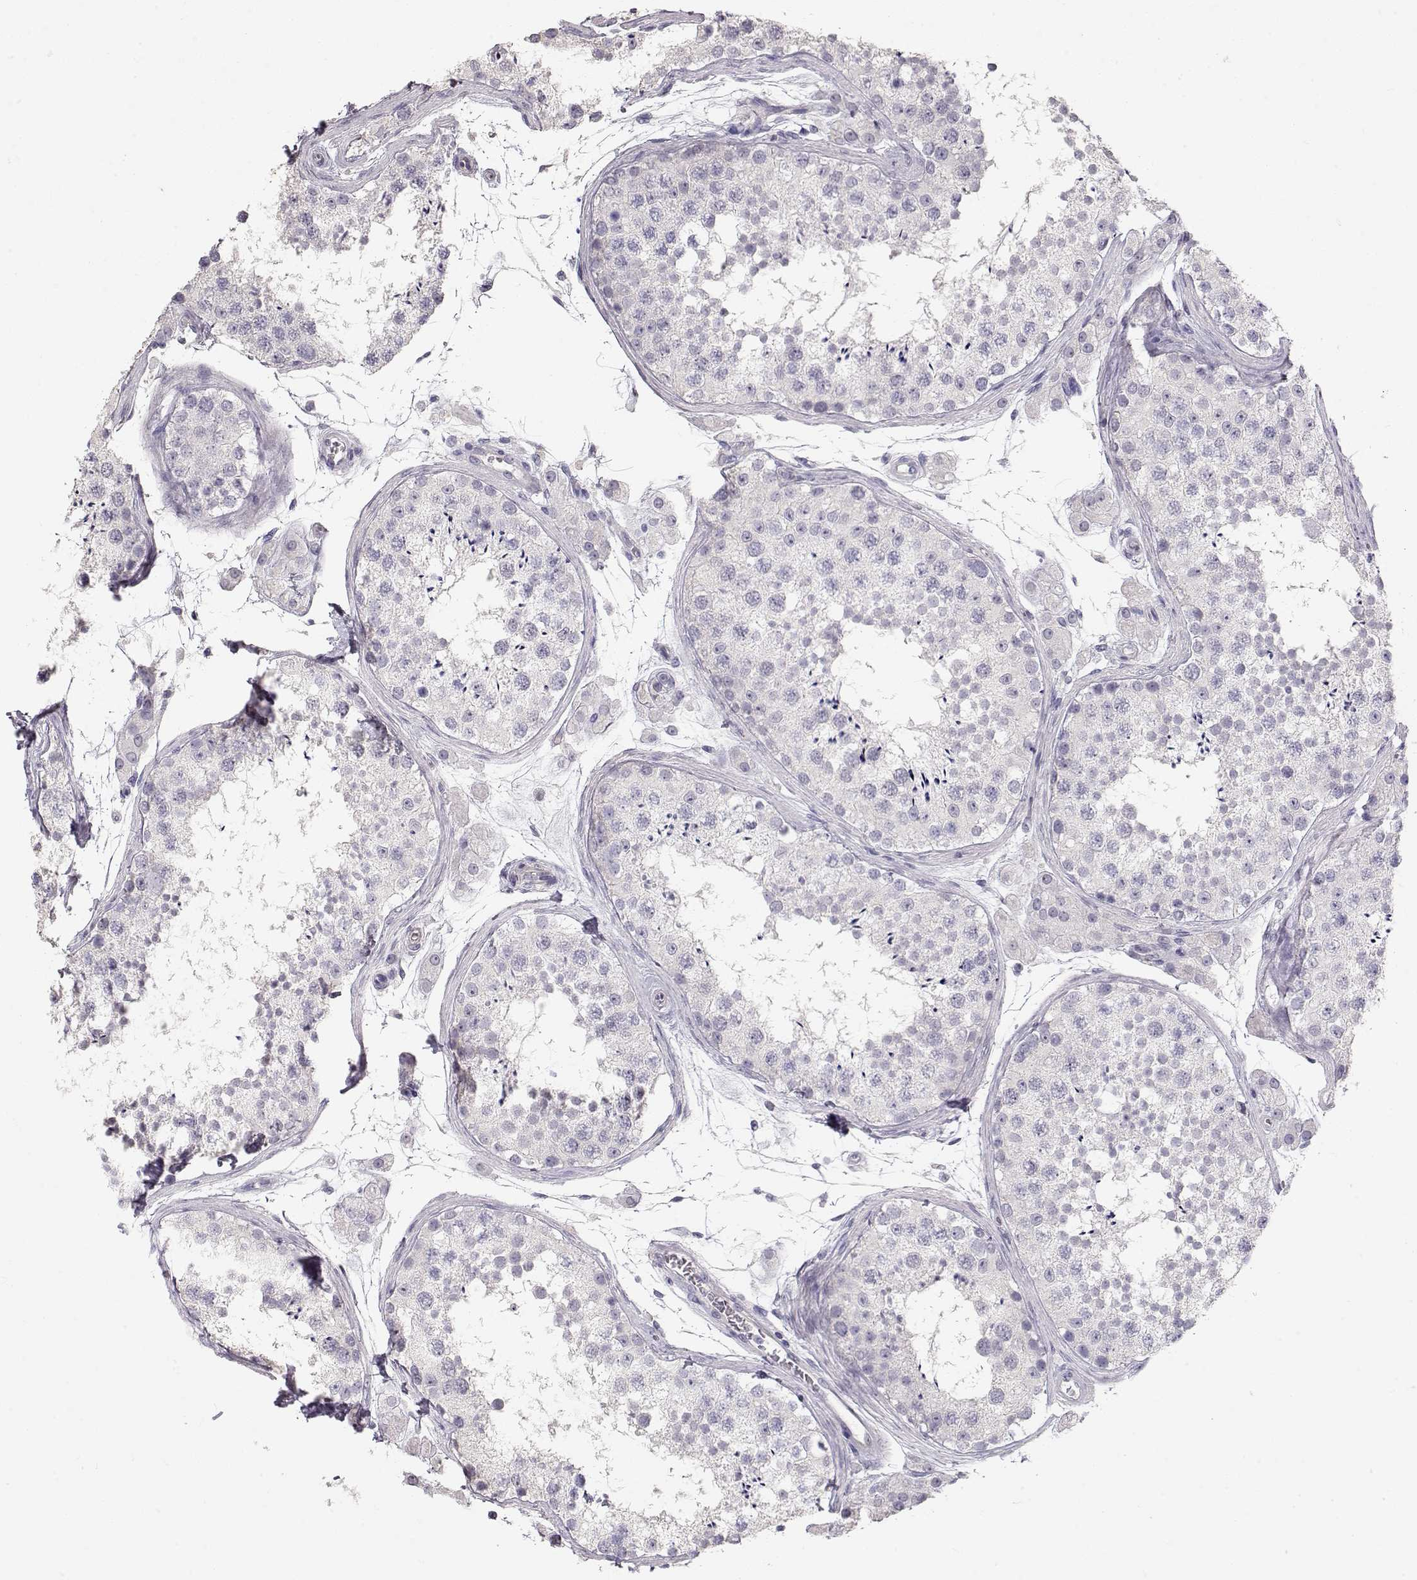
{"staining": {"intensity": "negative", "quantity": "none", "location": "none"}, "tissue": "testis", "cell_type": "Cells in seminiferous ducts", "image_type": "normal", "snomed": [{"axis": "morphology", "description": "Normal tissue, NOS"}, {"axis": "topography", "description": "Testis"}], "caption": "An immunohistochemistry (IHC) micrograph of normal testis is shown. There is no staining in cells in seminiferous ducts of testis. (DAB immunohistochemistry with hematoxylin counter stain).", "gene": "SLC18A1", "patient": {"sex": "male", "age": 41}}